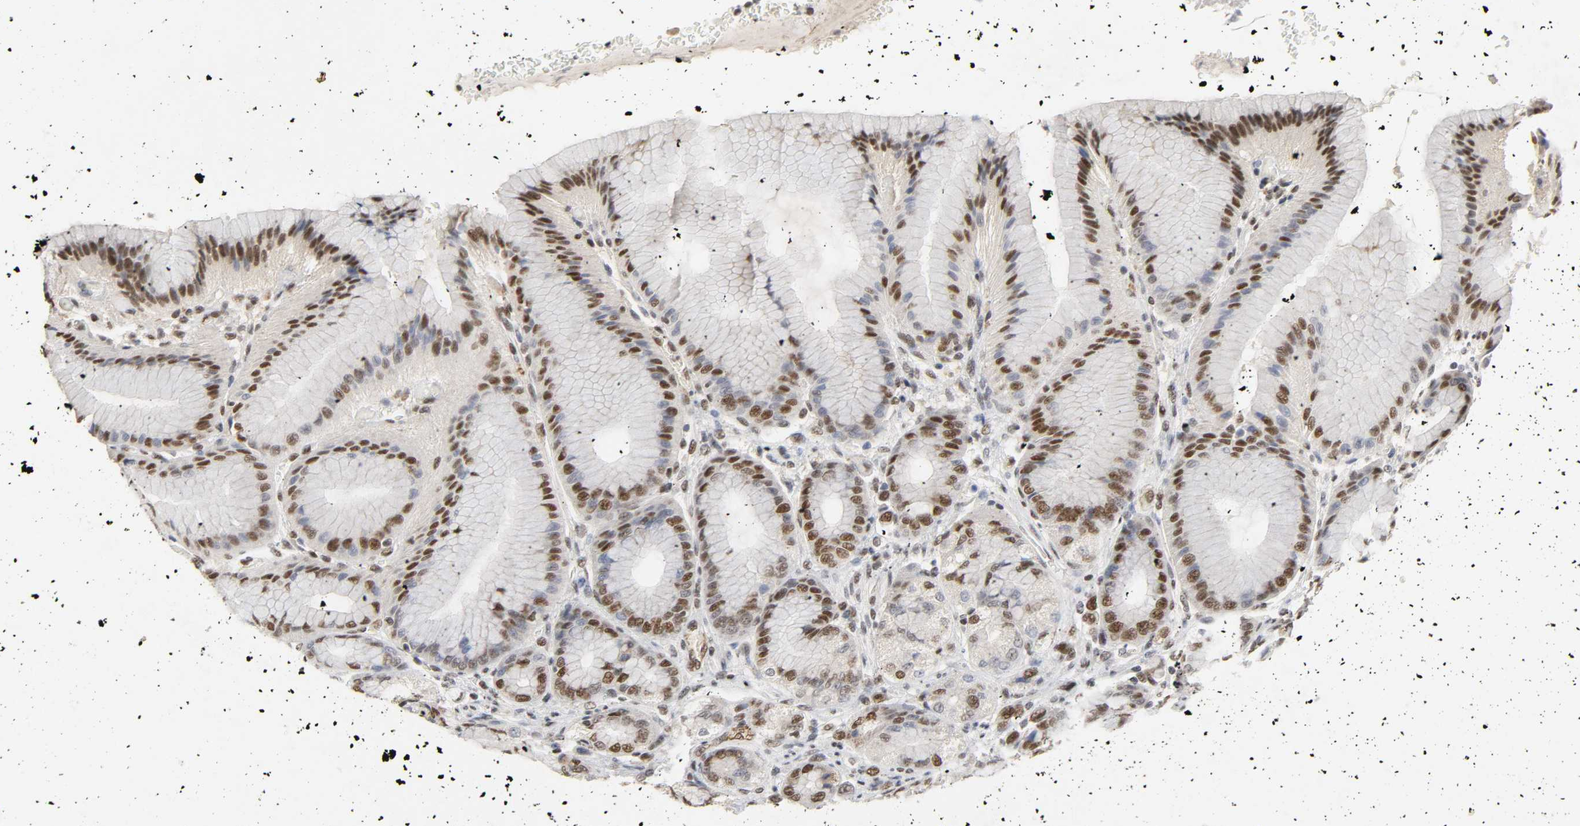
{"staining": {"intensity": "moderate", "quantity": "25%-75%", "location": "cytoplasmic/membranous,nuclear"}, "tissue": "stomach", "cell_type": "Glandular cells", "image_type": "normal", "snomed": [{"axis": "morphology", "description": "Normal tissue, NOS"}, {"axis": "morphology", "description": "Adenocarcinoma, NOS"}, {"axis": "topography", "description": "Stomach"}, {"axis": "topography", "description": "Stomach, lower"}], "caption": "Unremarkable stomach shows moderate cytoplasmic/membranous,nuclear expression in about 25%-75% of glandular cells, visualized by immunohistochemistry. (DAB (3,3'-diaminobenzidine) = brown stain, brightfield microscopy at high magnification).", "gene": "NCOA6", "patient": {"sex": "female", "age": 65}}